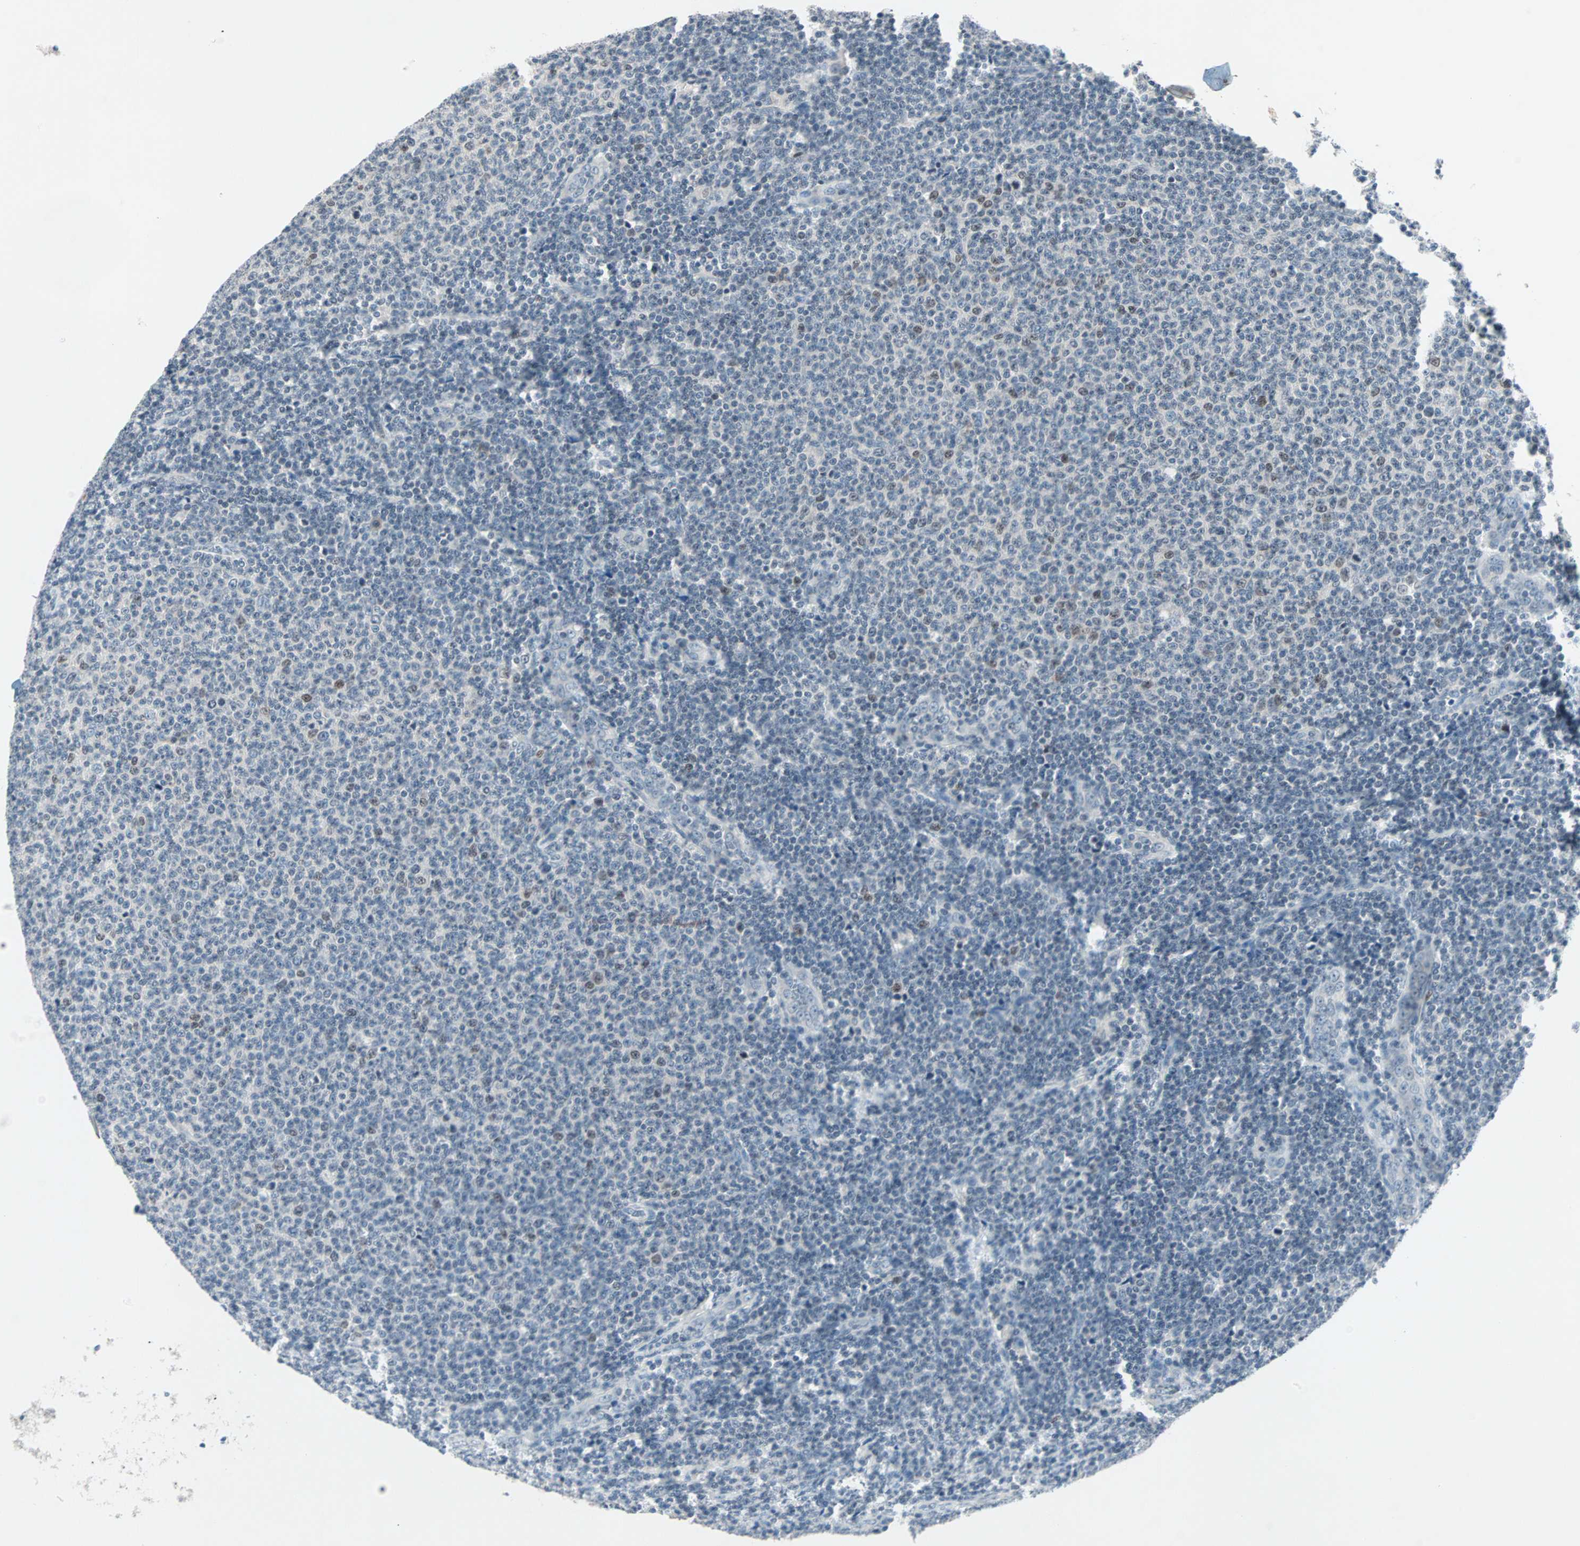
{"staining": {"intensity": "weak", "quantity": "<25%", "location": "nuclear"}, "tissue": "lymphoma", "cell_type": "Tumor cells", "image_type": "cancer", "snomed": [{"axis": "morphology", "description": "Malignant lymphoma, non-Hodgkin's type, Low grade"}, {"axis": "topography", "description": "Lymph node"}], "caption": "IHC photomicrograph of neoplastic tissue: lymphoma stained with DAB reveals no significant protein staining in tumor cells.", "gene": "CCNE2", "patient": {"sex": "male", "age": 66}}